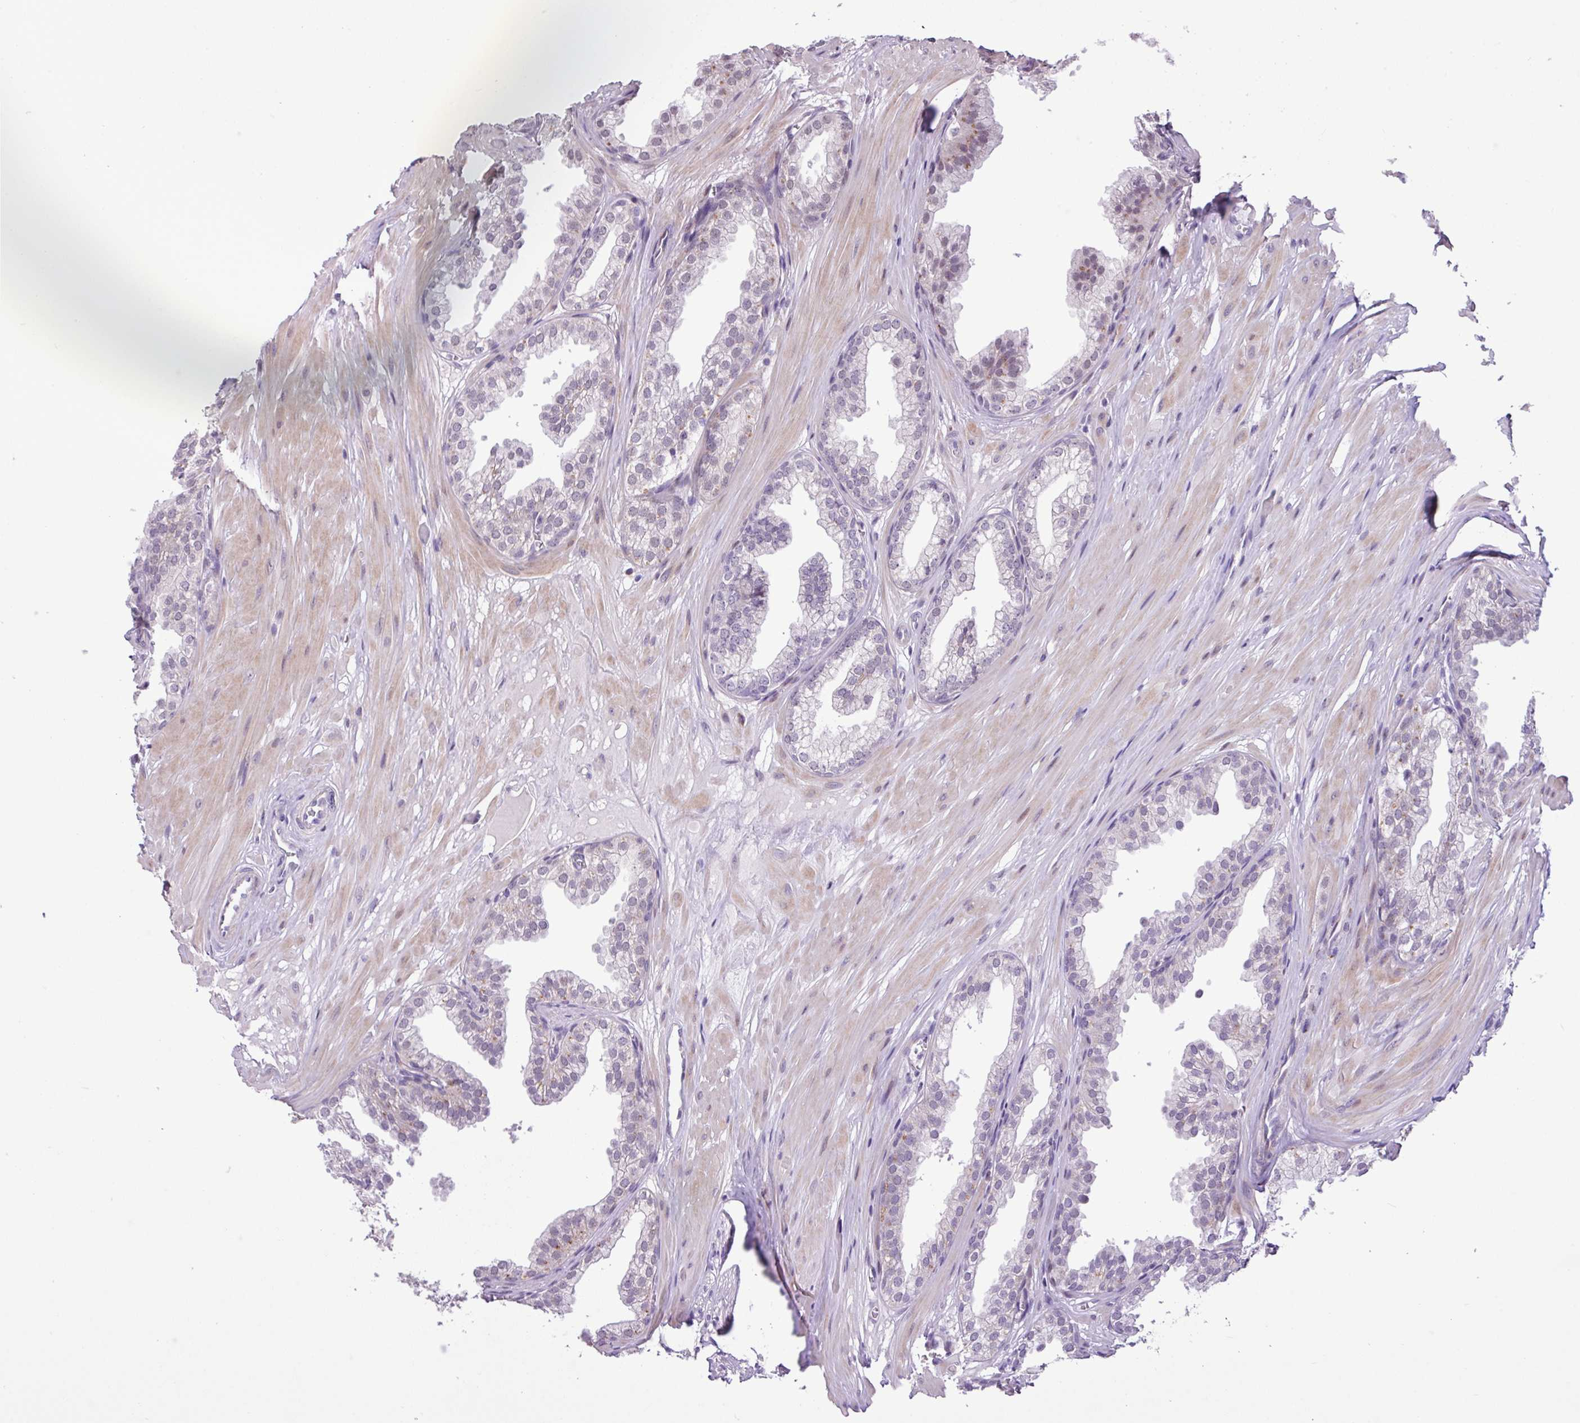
{"staining": {"intensity": "weak", "quantity": "<25%", "location": "cytoplasmic/membranous"}, "tissue": "prostate", "cell_type": "Glandular cells", "image_type": "normal", "snomed": [{"axis": "morphology", "description": "Normal tissue, NOS"}, {"axis": "topography", "description": "Prostate"}, {"axis": "topography", "description": "Peripheral nerve tissue"}], "caption": "There is no significant staining in glandular cells of prostate.", "gene": "ZNF354A", "patient": {"sex": "male", "age": 55}}